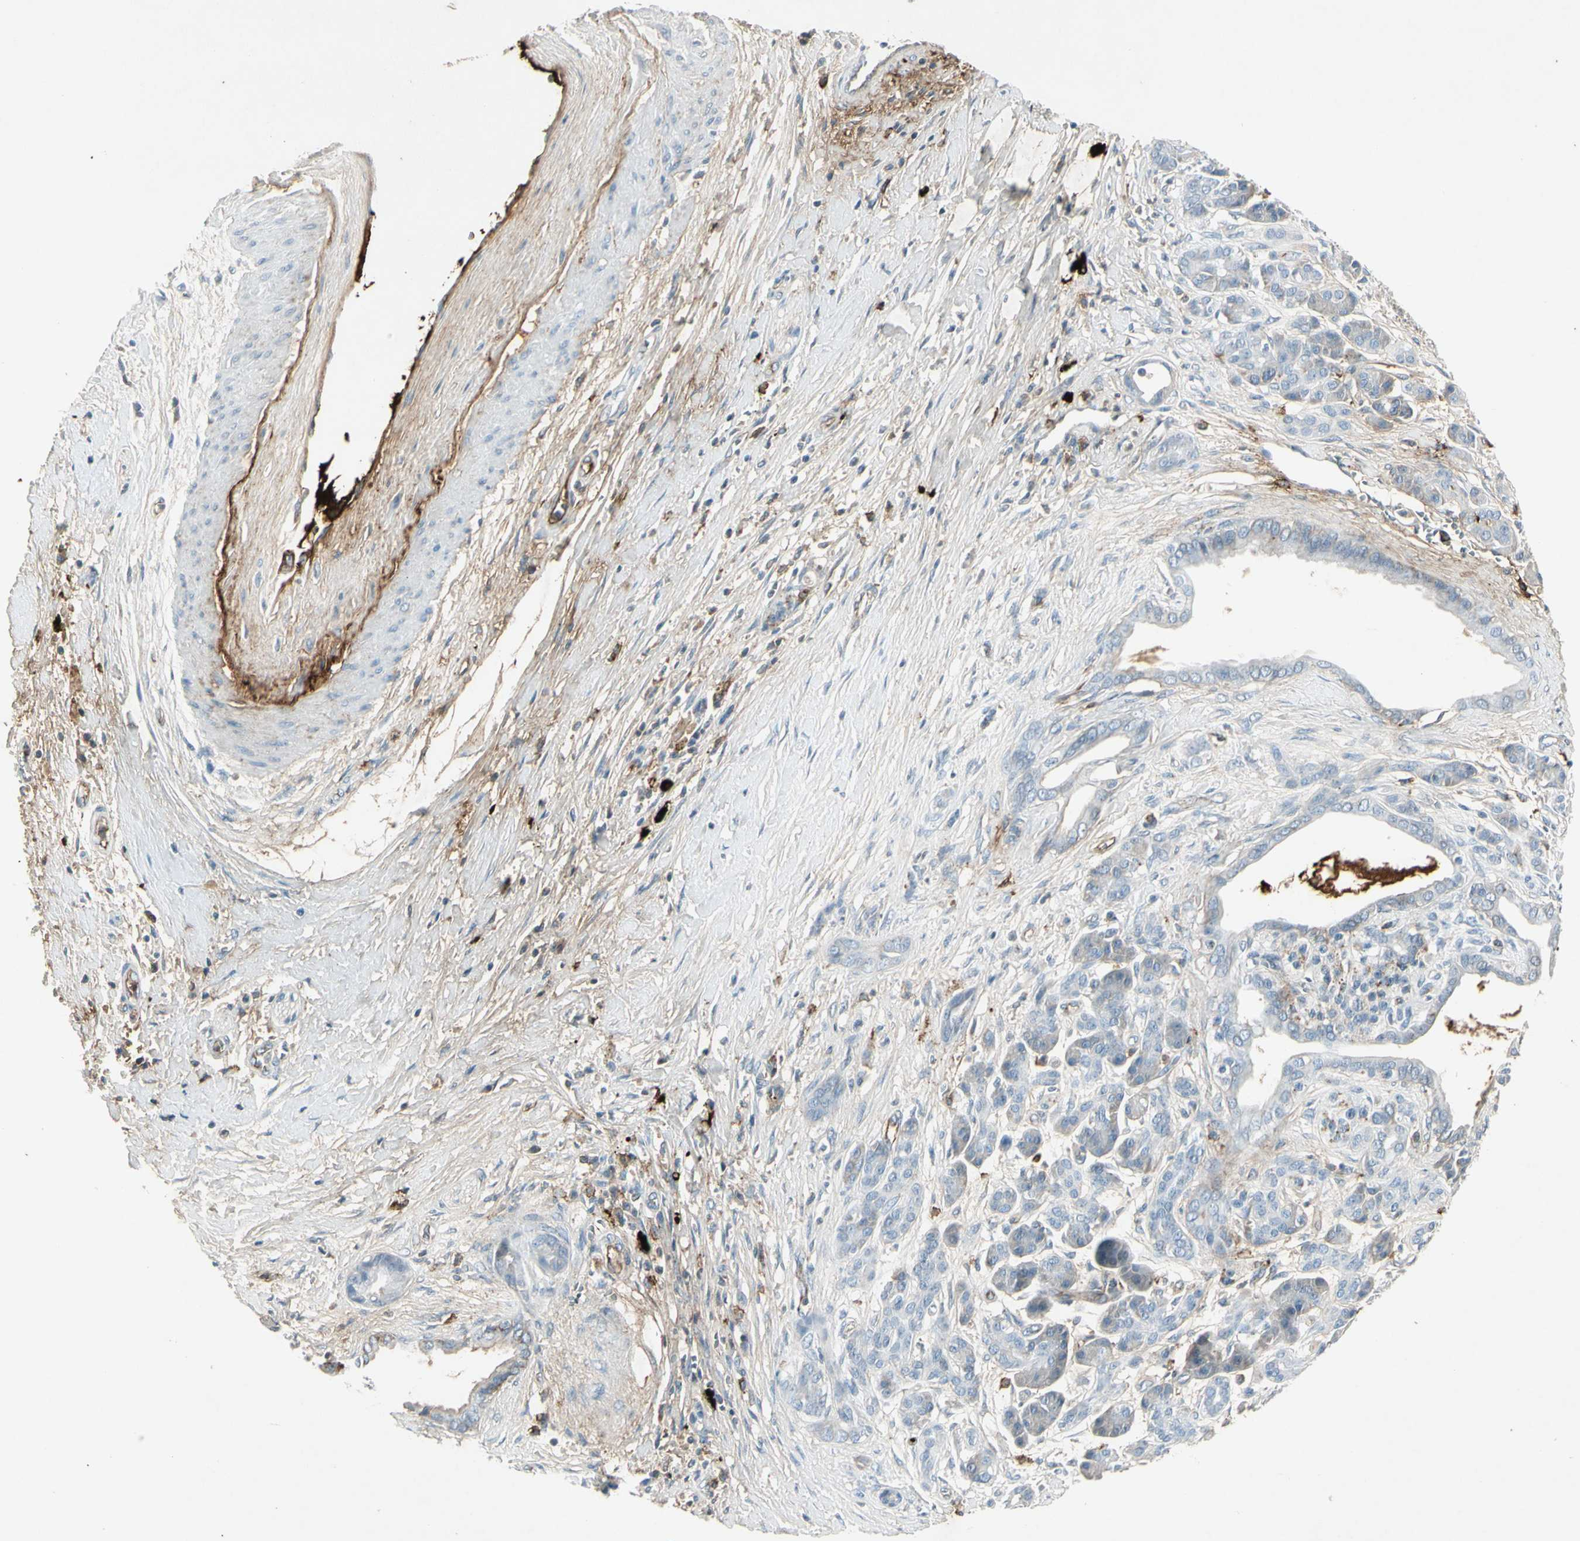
{"staining": {"intensity": "negative", "quantity": "none", "location": "none"}, "tissue": "pancreatic cancer", "cell_type": "Tumor cells", "image_type": "cancer", "snomed": [{"axis": "morphology", "description": "Adenocarcinoma, NOS"}, {"axis": "topography", "description": "Pancreas"}], "caption": "Micrograph shows no significant protein expression in tumor cells of pancreatic cancer (adenocarcinoma).", "gene": "IGHM", "patient": {"sex": "male", "age": 59}}